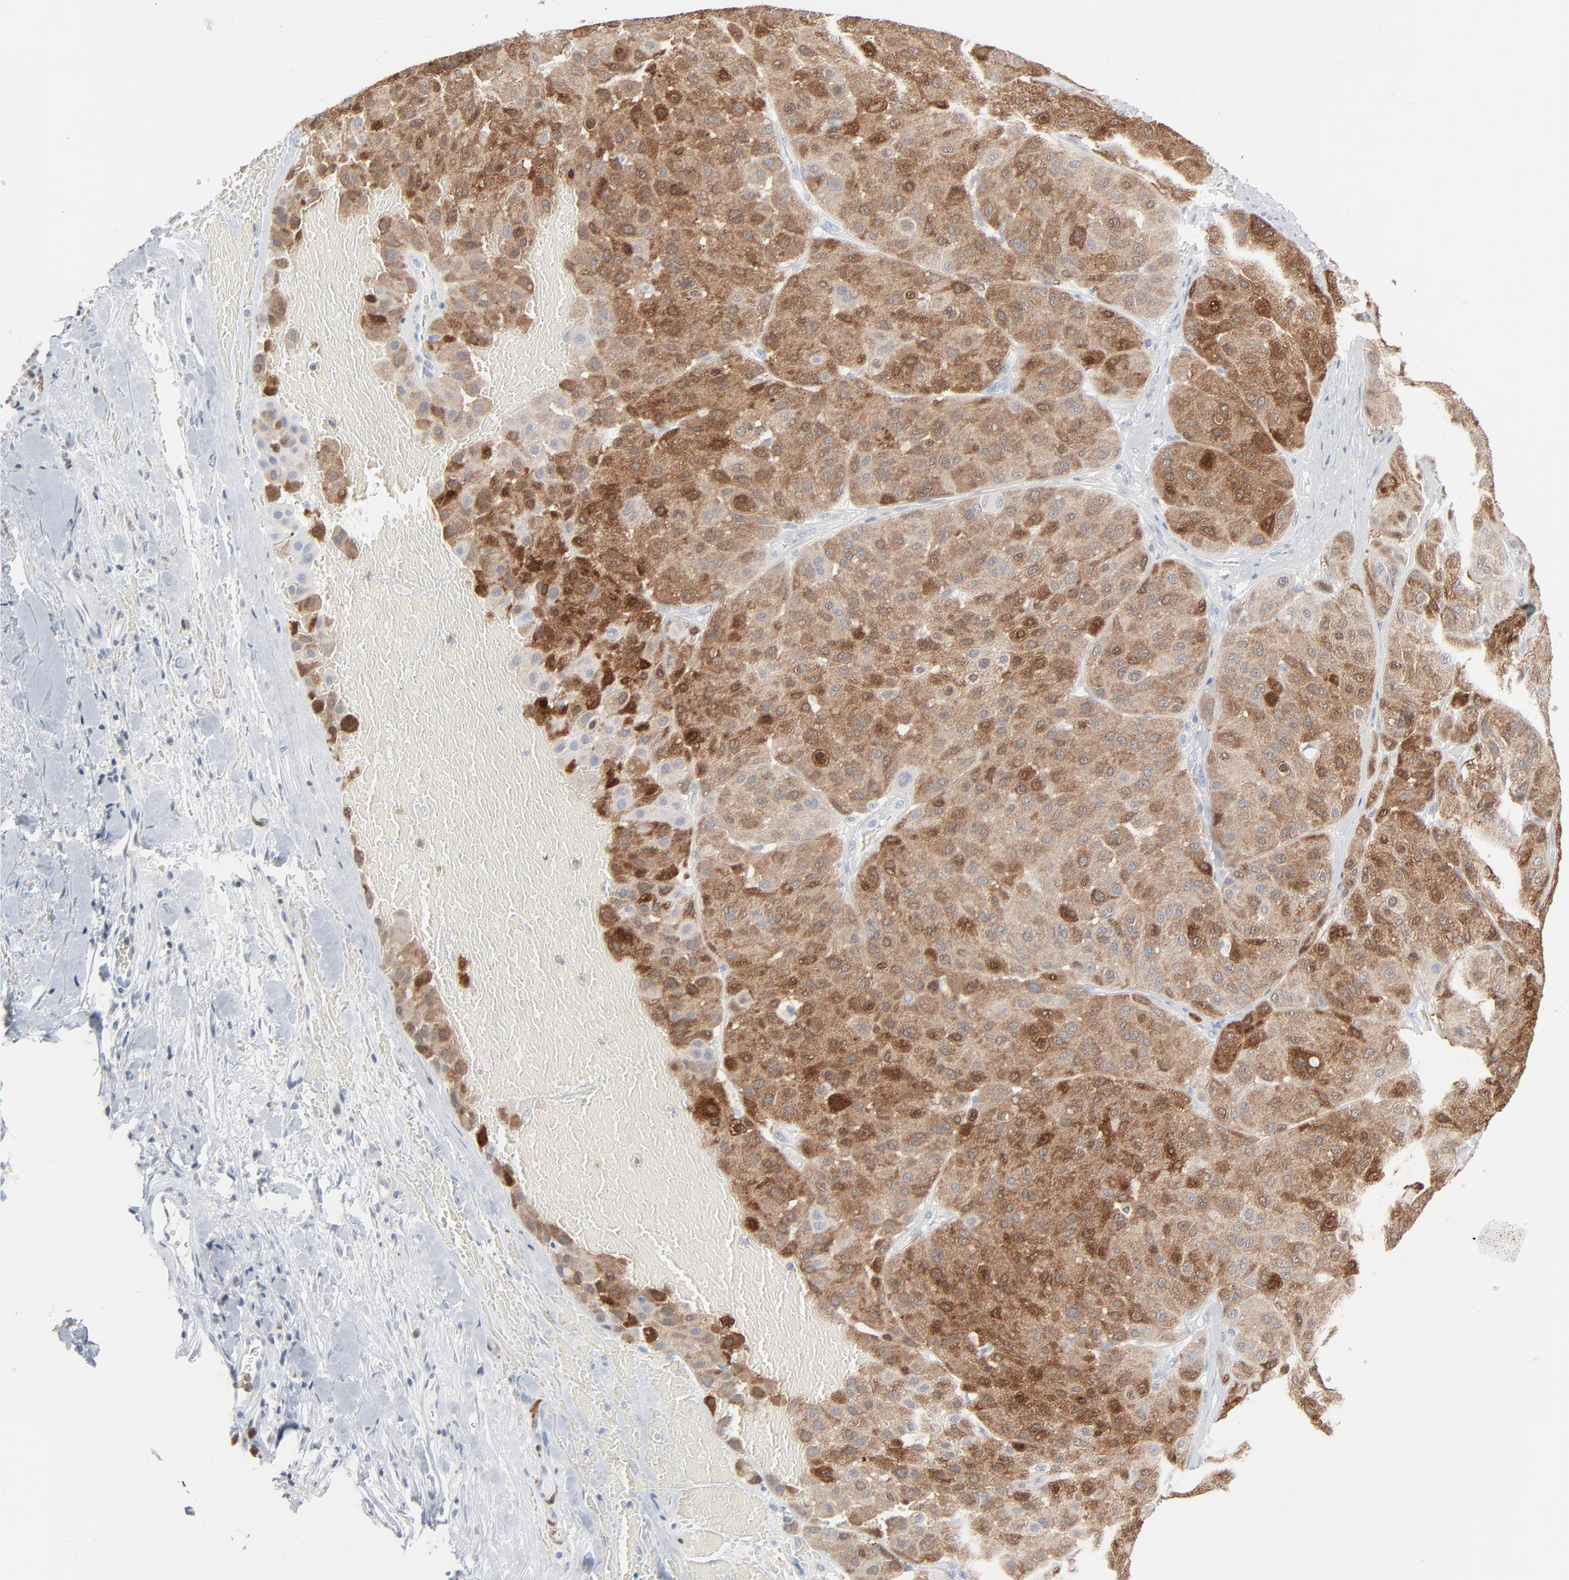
{"staining": {"intensity": "moderate", "quantity": ">75%", "location": "cytoplasmic/membranous"}, "tissue": "melanoma", "cell_type": "Tumor cells", "image_type": "cancer", "snomed": [{"axis": "morphology", "description": "Normal tissue, NOS"}, {"axis": "morphology", "description": "Malignant melanoma, Metastatic site"}, {"axis": "topography", "description": "Skin"}], "caption": "Protein staining of malignant melanoma (metastatic site) tissue exhibits moderate cytoplasmic/membranous staining in approximately >75% of tumor cells.", "gene": "PHGDH", "patient": {"sex": "male", "age": 41}}